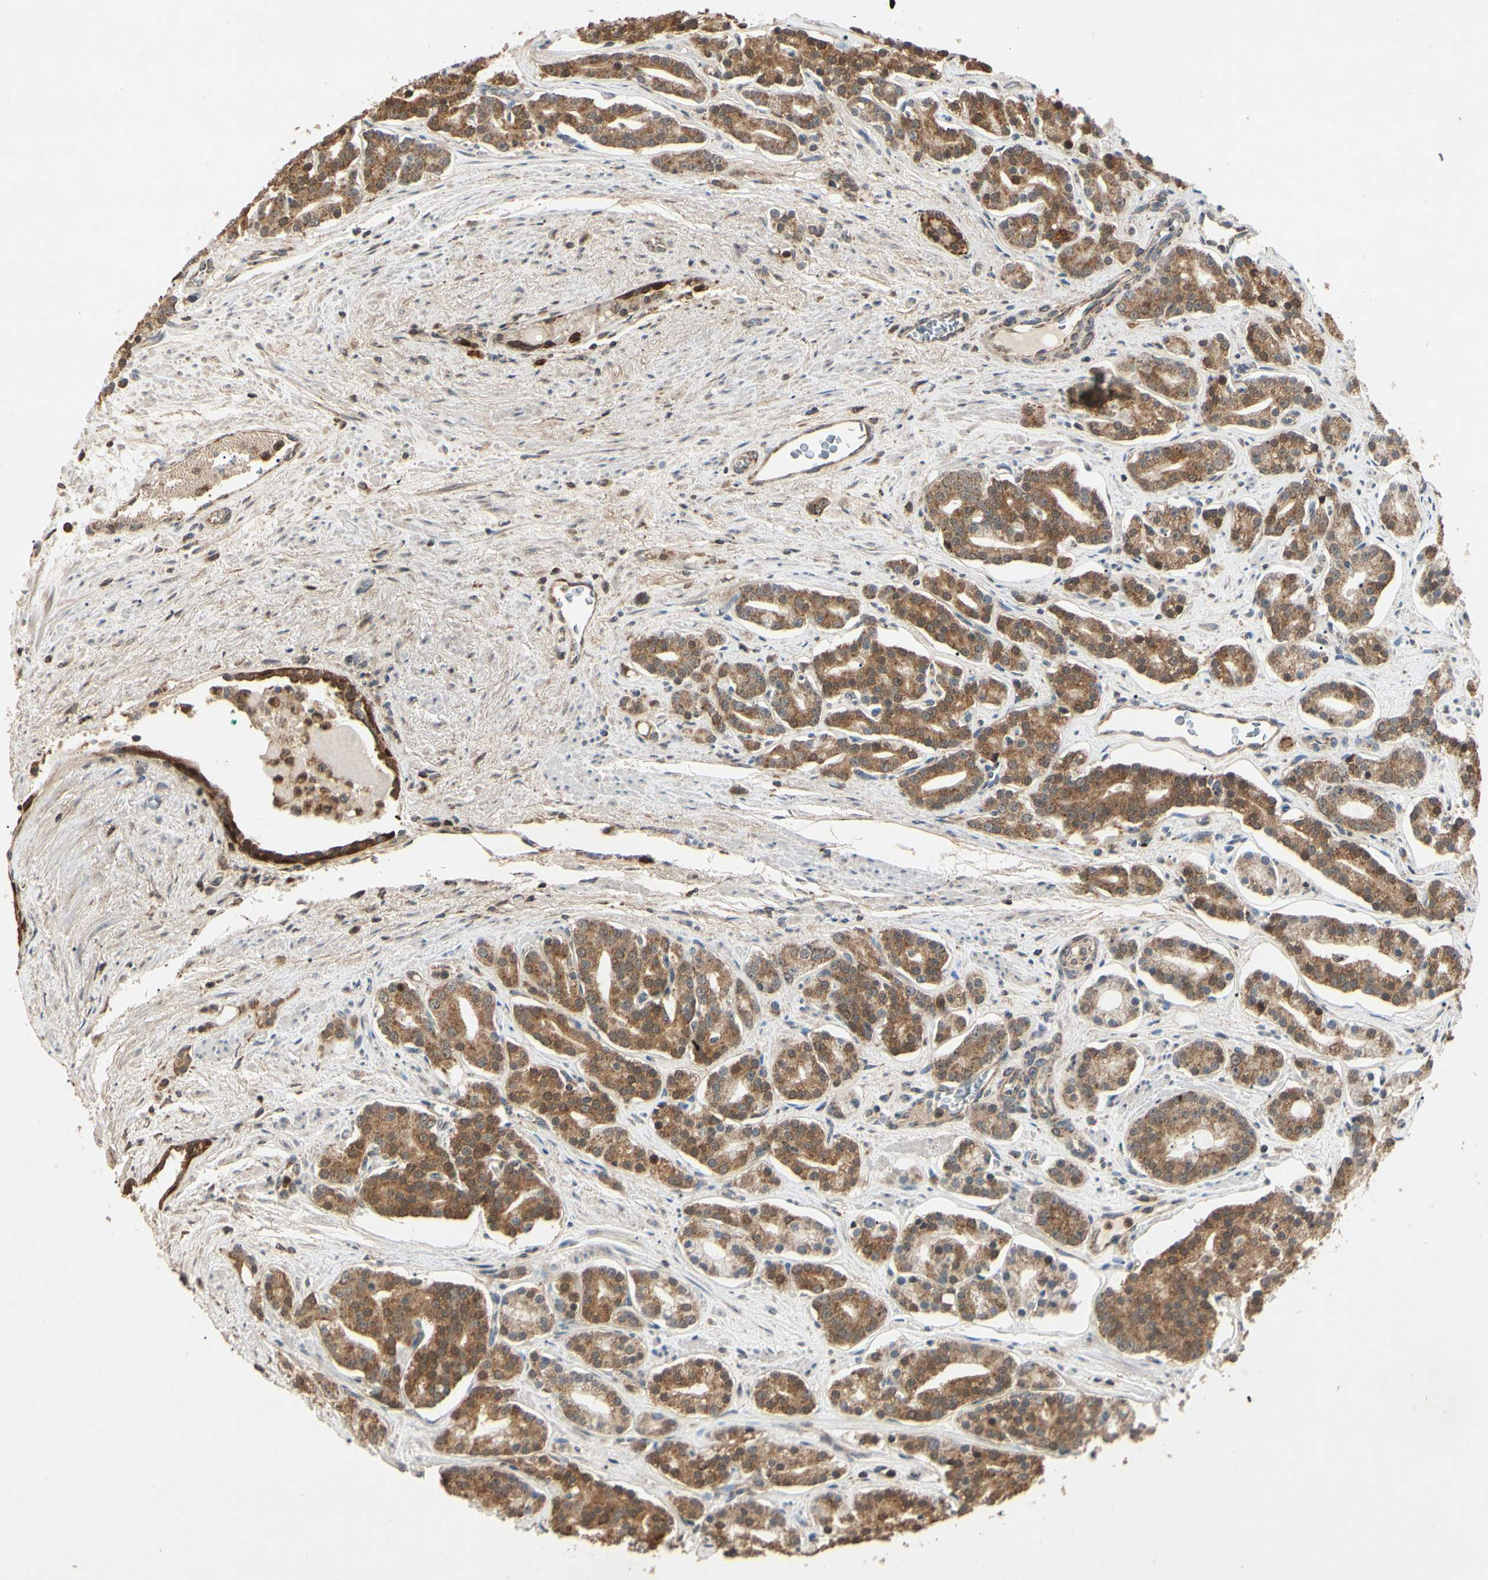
{"staining": {"intensity": "moderate", "quantity": ">75%", "location": "cytoplasmic/membranous"}, "tissue": "prostate cancer", "cell_type": "Tumor cells", "image_type": "cancer", "snomed": [{"axis": "morphology", "description": "Adenocarcinoma, Low grade"}, {"axis": "topography", "description": "Prostate"}], "caption": "Protein expression analysis of prostate cancer shows moderate cytoplasmic/membranous staining in approximately >75% of tumor cells. (Stains: DAB in brown, nuclei in blue, Microscopy: brightfield microscopy at high magnification).", "gene": "PRDX5", "patient": {"sex": "male", "age": 63}}